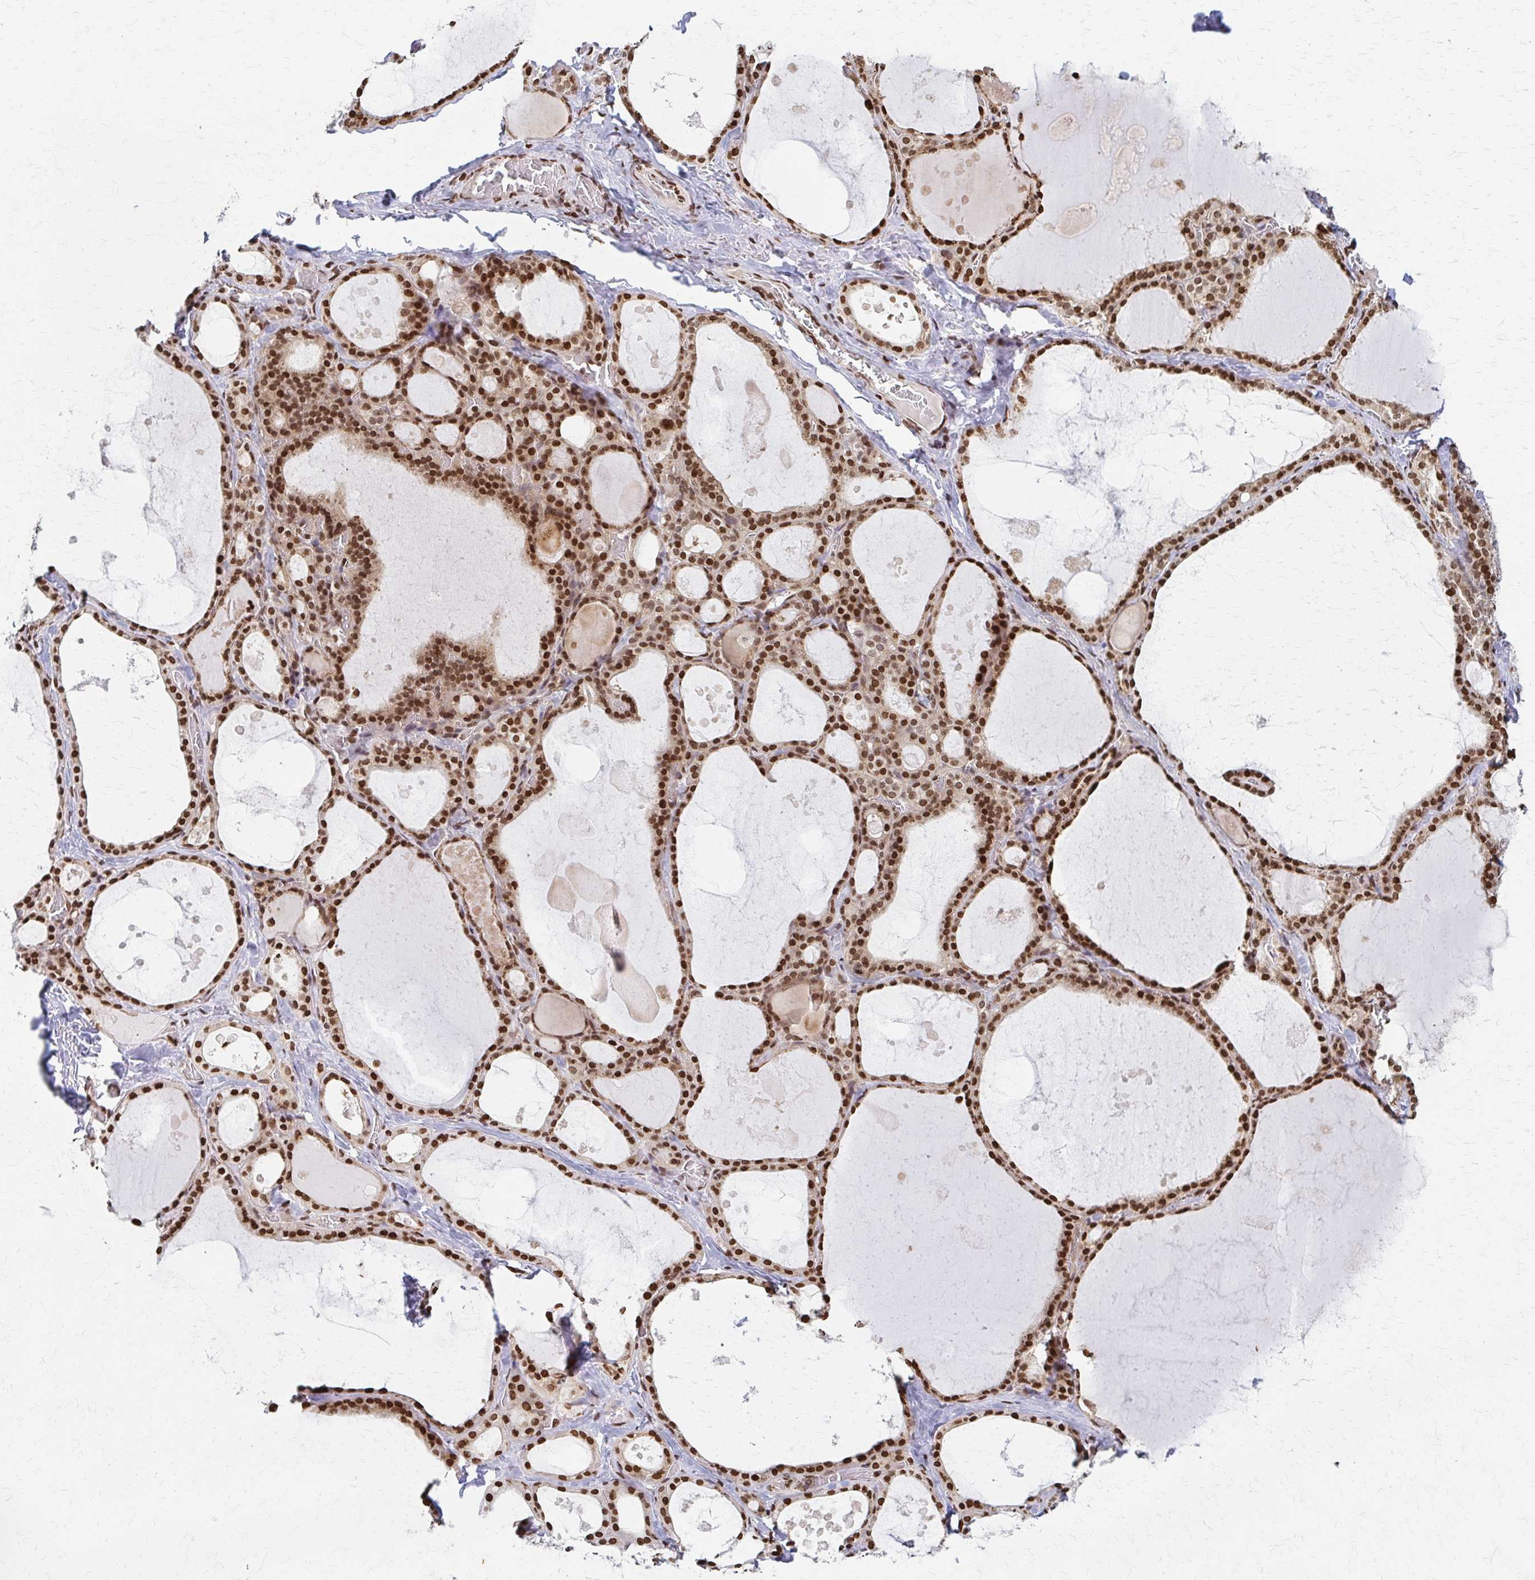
{"staining": {"intensity": "strong", "quantity": ">75%", "location": "nuclear"}, "tissue": "thyroid gland", "cell_type": "Glandular cells", "image_type": "normal", "snomed": [{"axis": "morphology", "description": "Normal tissue, NOS"}, {"axis": "topography", "description": "Thyroid gland"}], "caption": "Thyroid gland stained for a protein demonstrates strong nuclear positivity in glandular cells. The staining is performed using DAB brown chromogen to label protein expression. The nuclei are counter-stained blue using hematoxylin.", "gene": "PSMD7", "patient": {"sex": "male", "age": 56}}